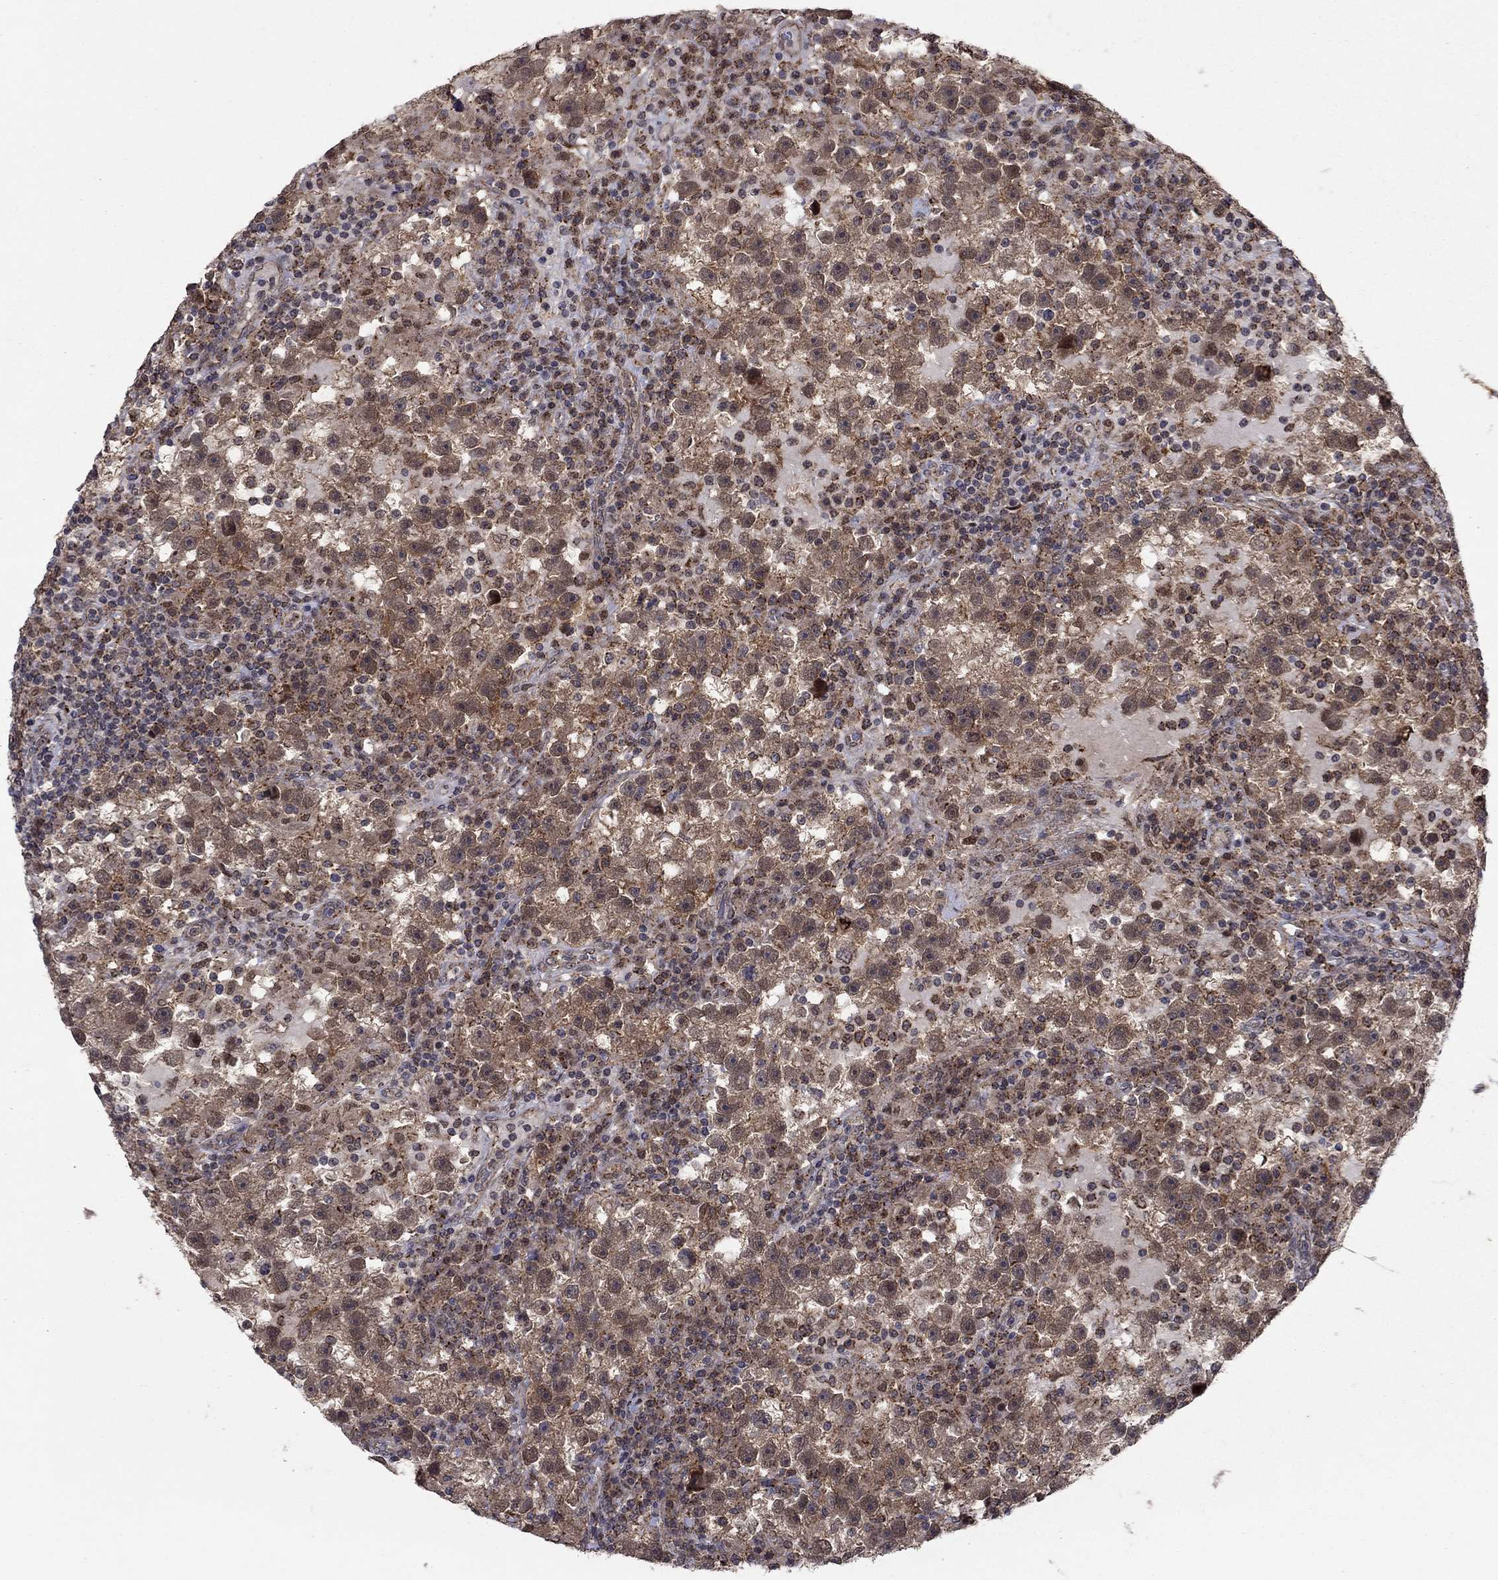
{"staining": {"intensity": "moderate", "quantity": "25%-75%", "location": "cytoplasmic/membranous"}, "tissue": "testis cancer", "cell_type": "Tumor cells", "image_type": "cancer", "snomed": [{"axis": "morphology", "description": "Seminoma, NOS"}, {"axis": "topography", "description": "Testis"}], "caption": "Tumor cells reveal medium levels of moderate cytoplasmic/membranous staining in about 25%-75% of cells in human testis seminoma.", "gene": "PSMC1", "patient": {"sex": "male", "age": 47}}